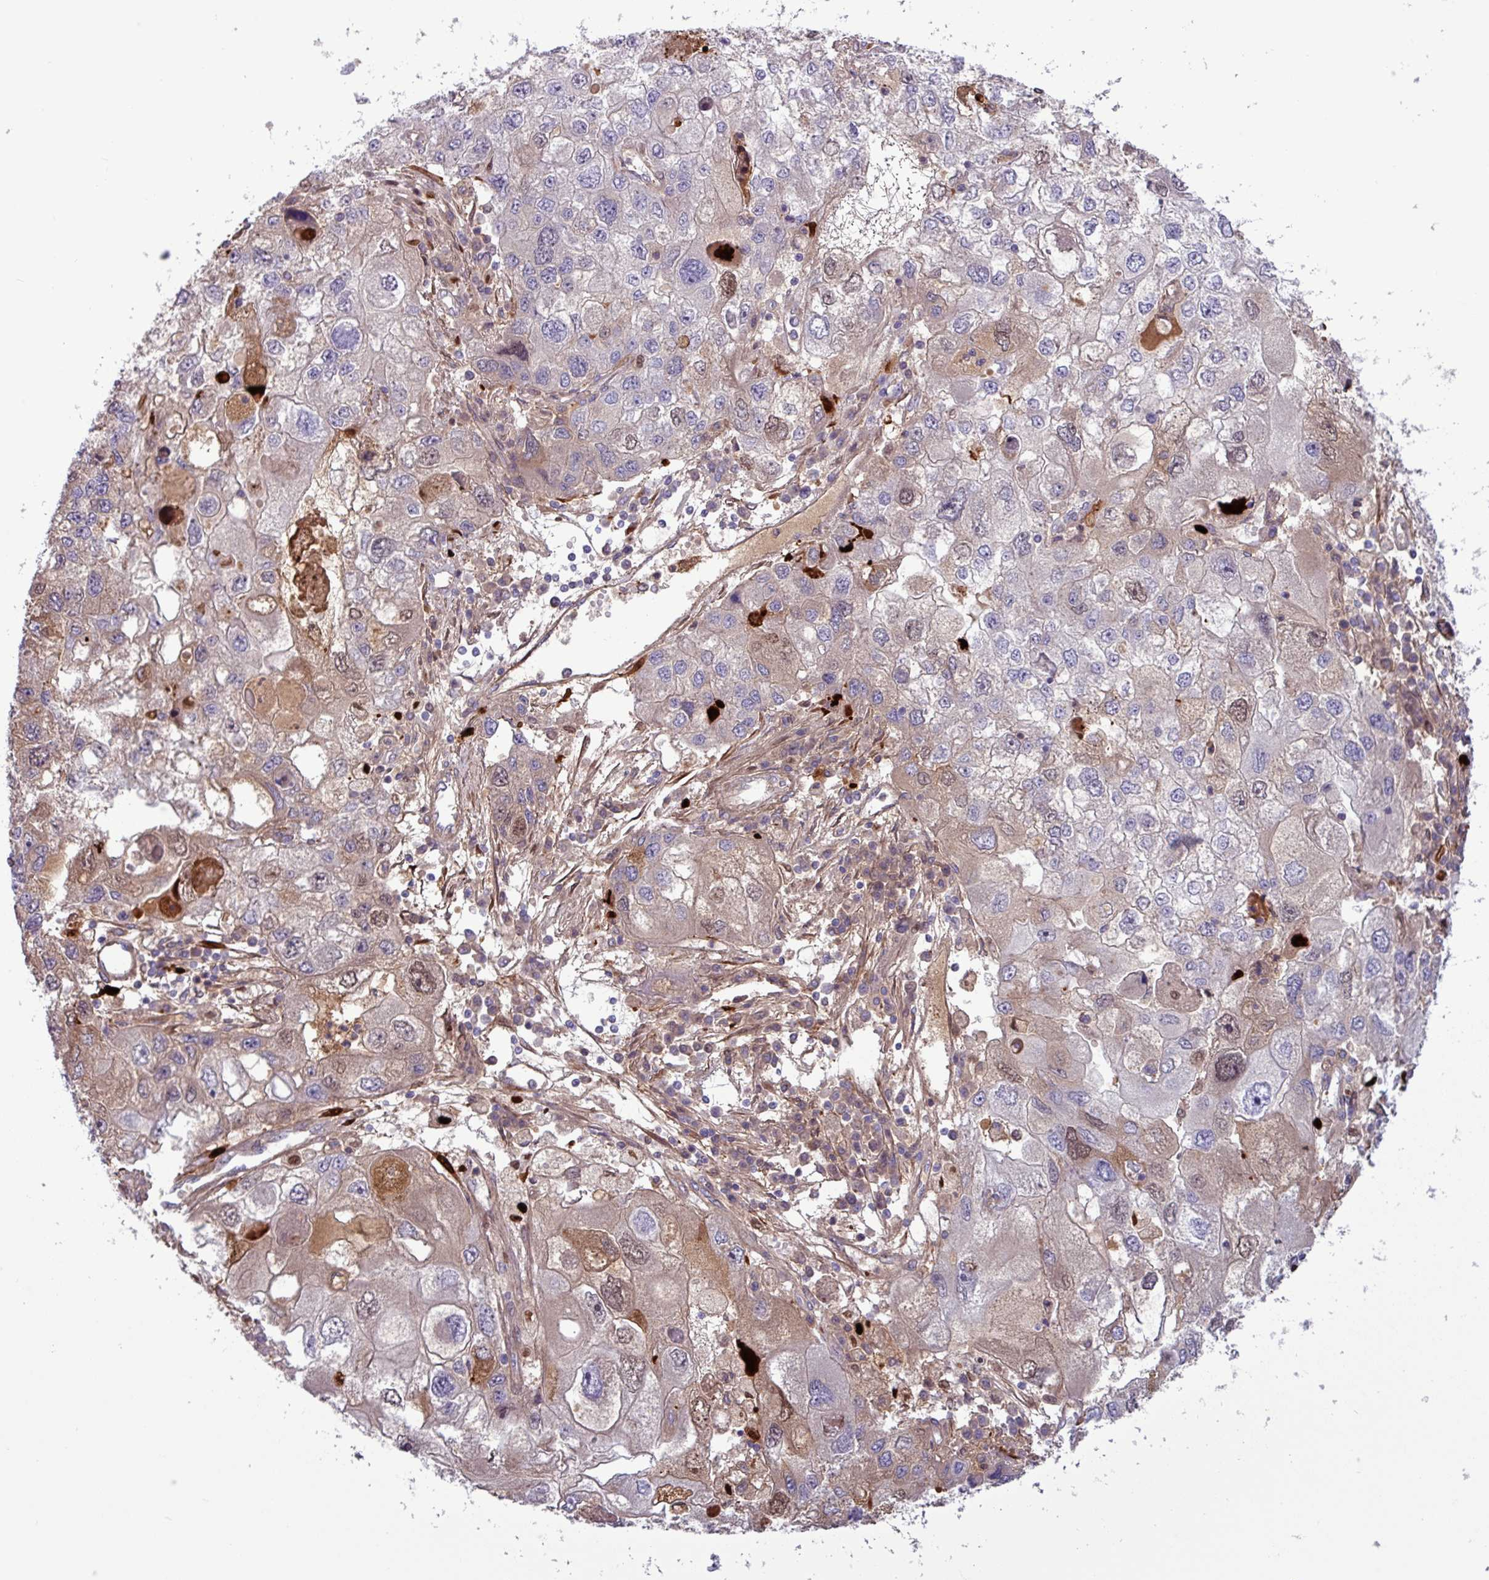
{"staining": {"intensity": "weak", "quantity": "25%-75%", "location": "cytoplasmic/membranous"}, "tissue": "endometrial cancer", "cell_type": "Tumor cells", "image_type": "cancer", "snomed": [{"axis": "morphology", "description": "Adenocarcinoma, NOS"}, {"axis": "topography", "description": "Endometrium"}], "caption": "Protein expression by immunohistochemistry (IHC) exhibits weak cytoplasmic/membranous expression in approximately 25%-75% of tumor cells in adenocarcinoma (endometrial).", "gene": "PCED1A", "patient": {"sex": "female", "age": 49}}